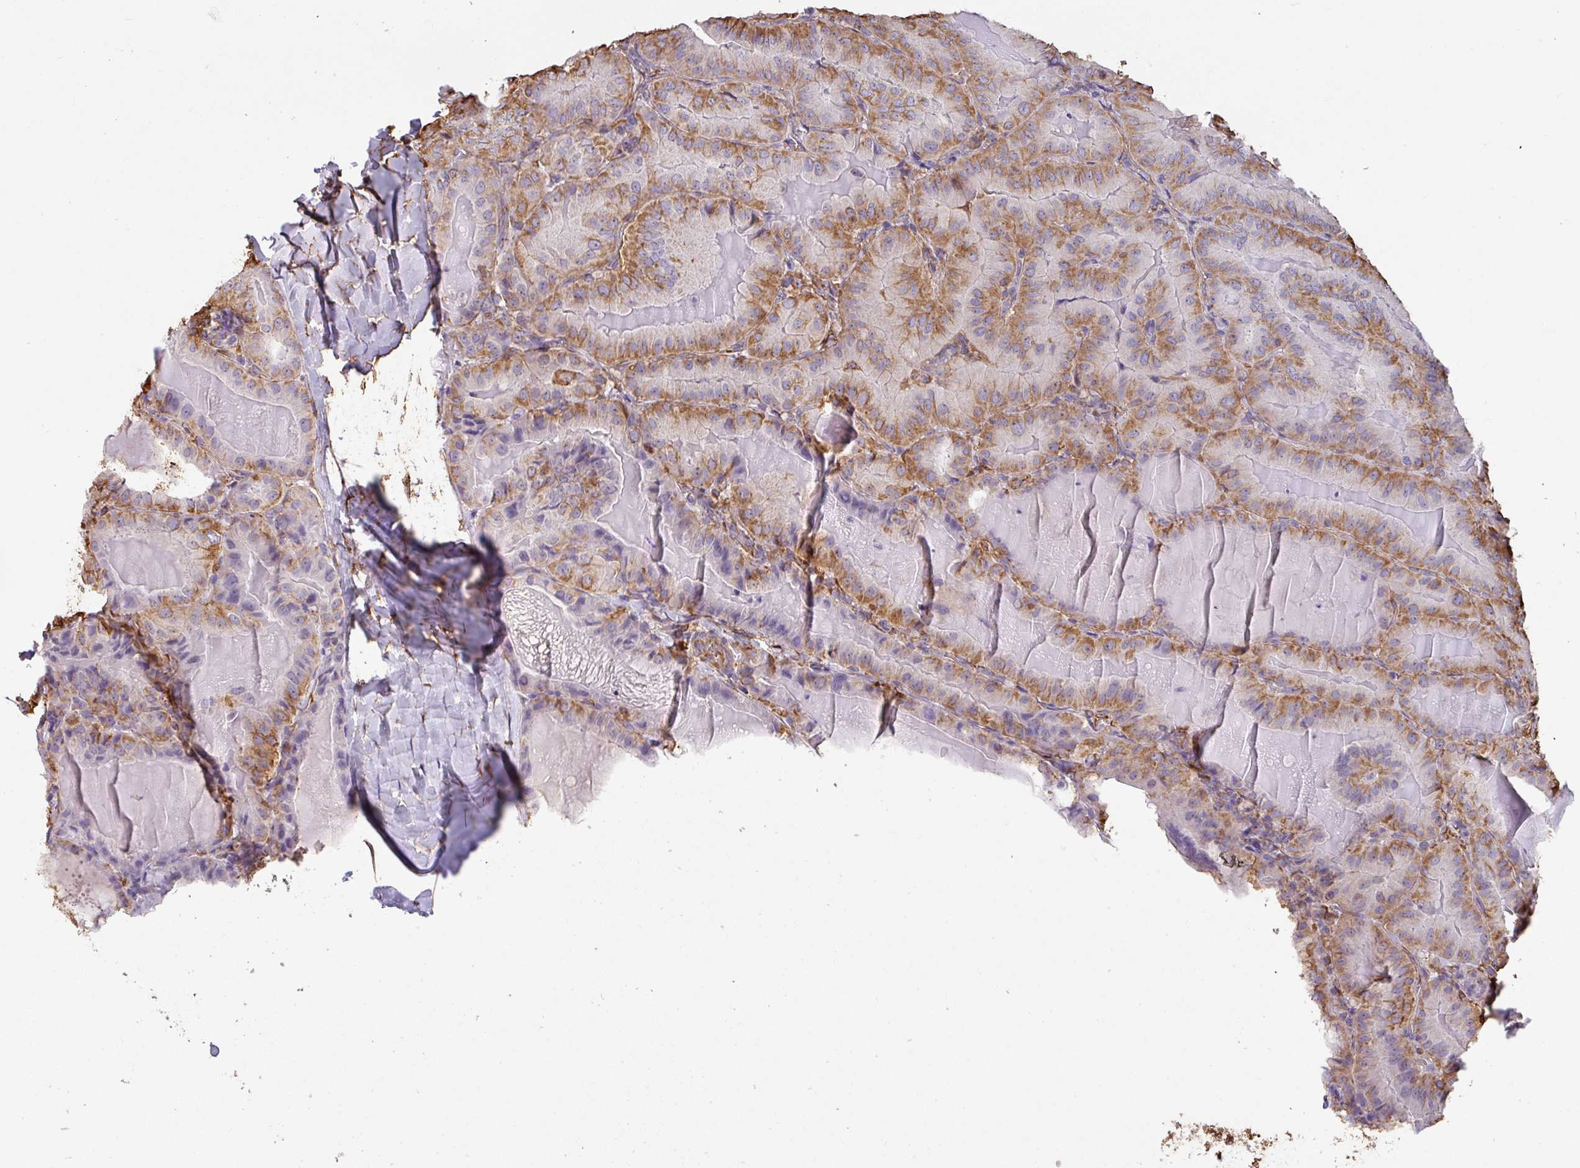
{"staining": {"intensity": "moderate", "quantity": "25%-75%", "location": "cytoplasmic/membranous"}, "tissue": "thyroid cancer", "cell_type": "Tumor cells", "image_type": "cancer", "snomed": [{"axis": "morphology", "description": "Papillary adenocarcinoma, NOS"}, {"axis": "topography", "description": "Thyroid gland"}], "caption": "Tumor cells exhibit medium levels of moderate cytoplasmic/membranous staining in approximately 25%-75% of cells in papillary adenocarcinoma (thyroid). (DAB (3,3'-diaminobenzidine) = brown stain, brightfield microscopy at high magnification).", "gene": "ZNF280C", "patient": {"sex": "female", "age": 68}}